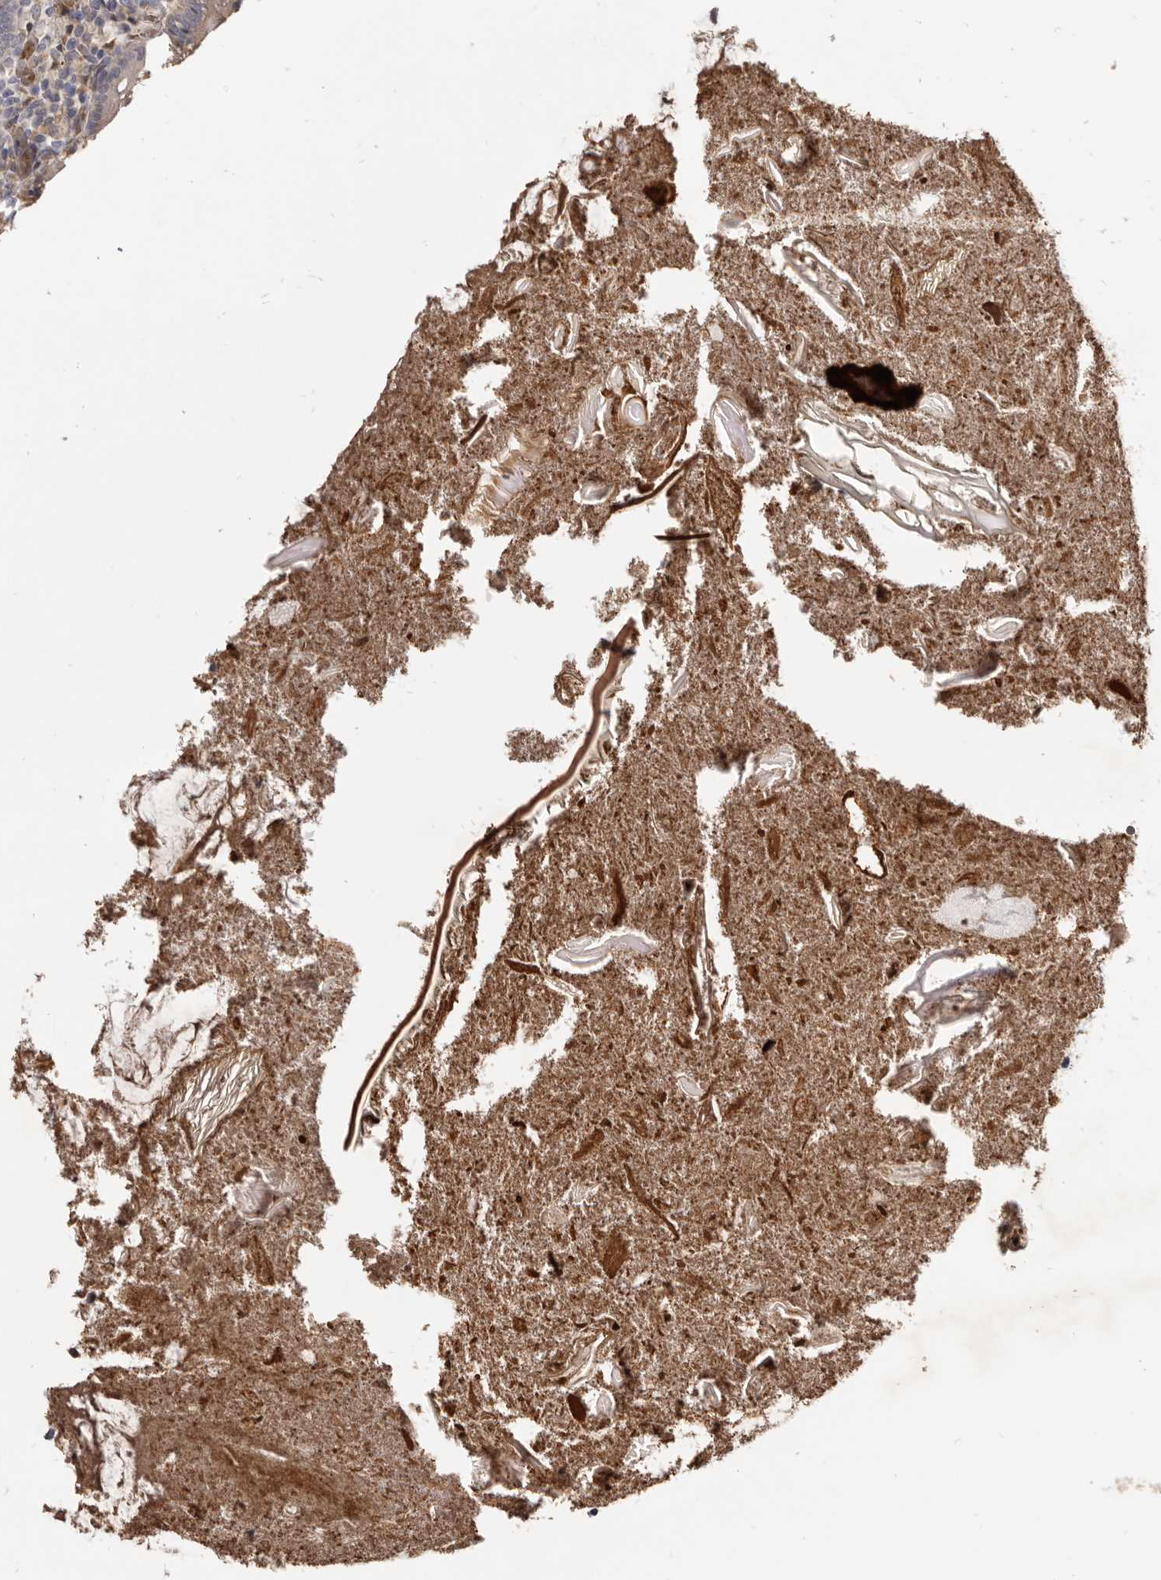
{"staining": {"intensity": "weak", "quantity": "<25%", "location": "cytoplasmic/membranous"}, "tissue": "appendix", "cell_type": "Glandular cells", "image_type": "normal", "snomed": [{"axis": "morphology", "description": "Normal tissue, NOS"}, {"axis": "topography", "description": "Appendix"}], "caption": "An immunohistochemistry image of benign appendix is shown. There is no staining in glandular cells of appendix.", "gene": "NENF", "patient": {"sex": "female", "age": 17}}